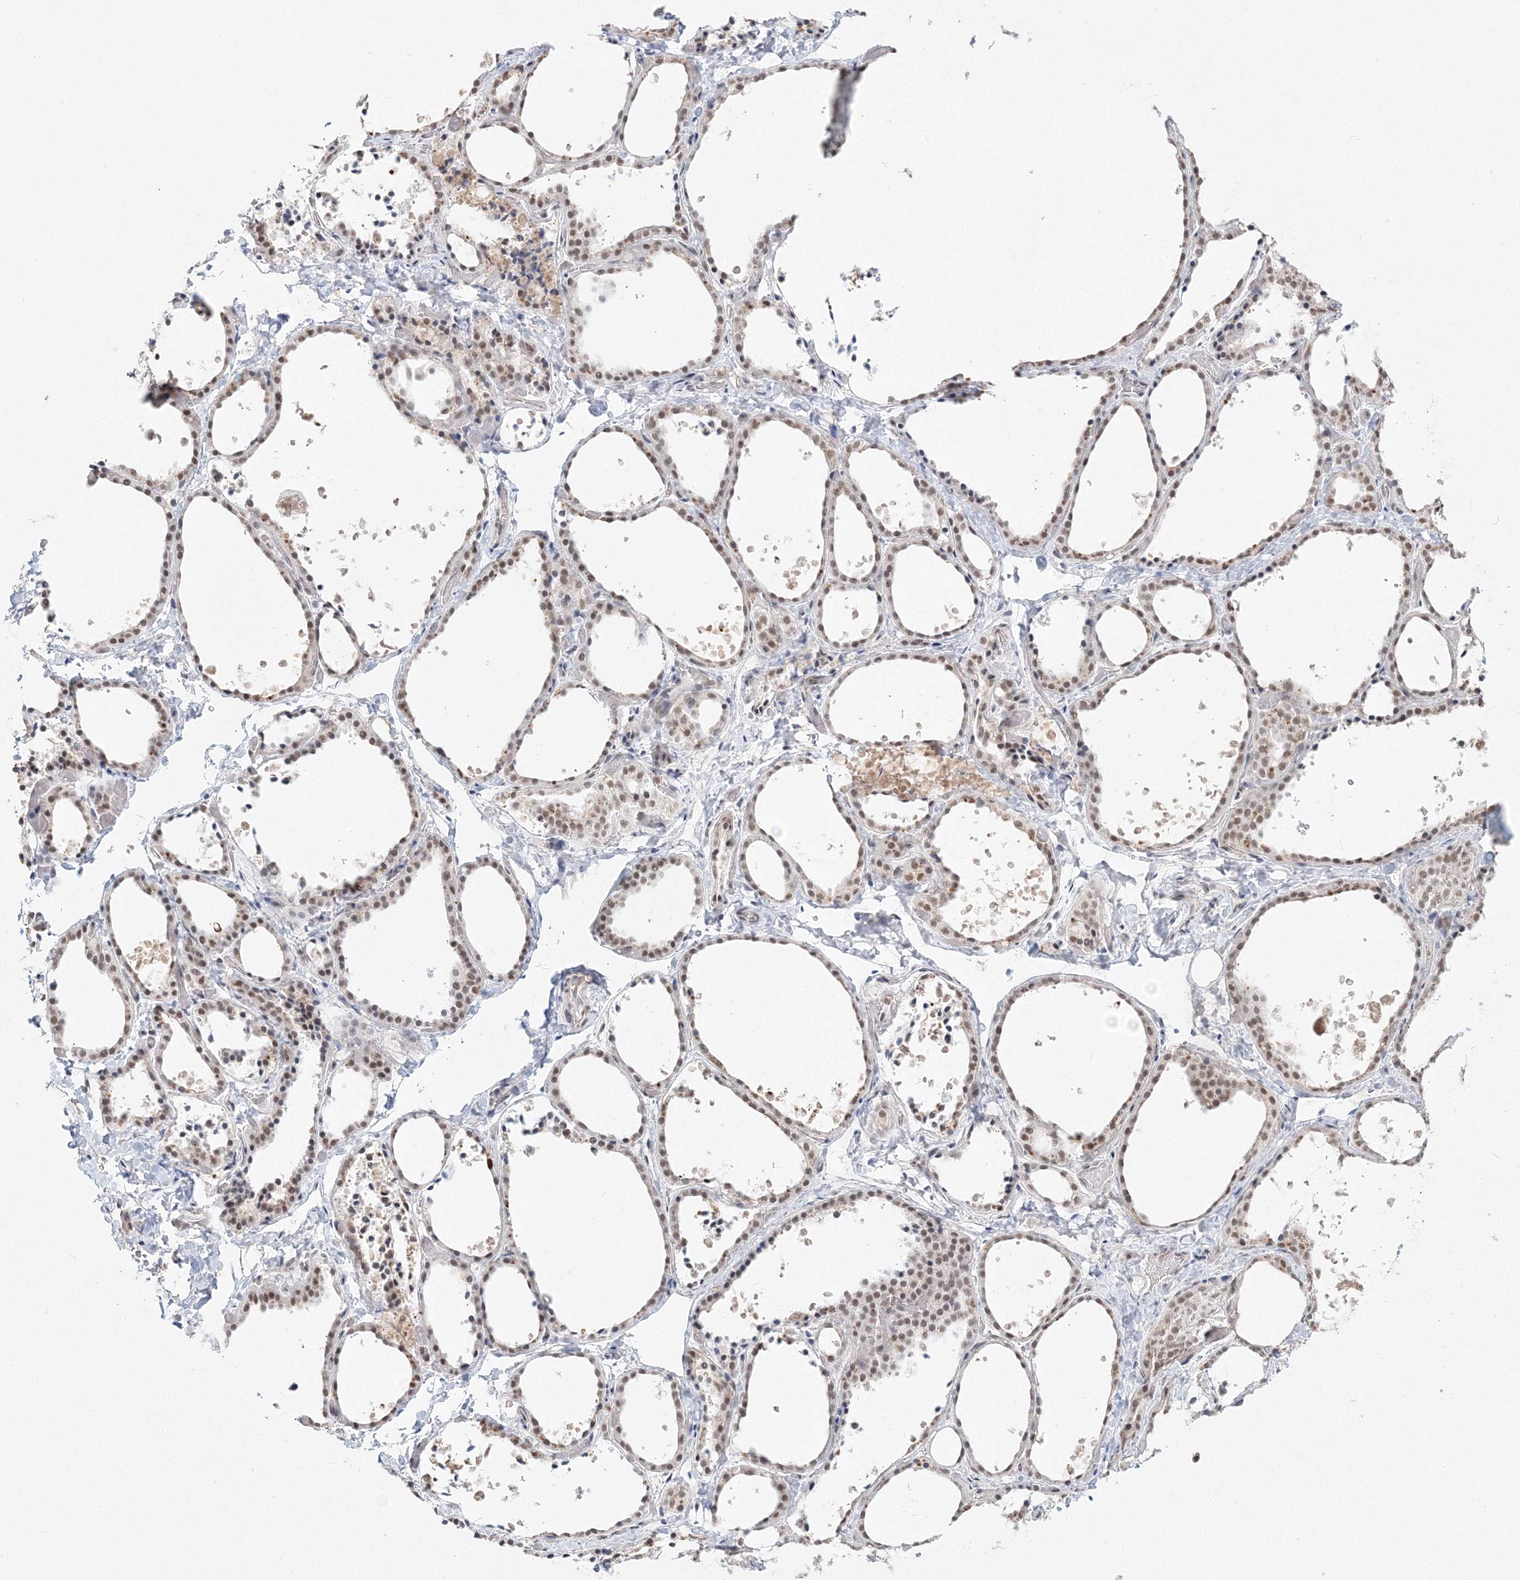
{"staining": {"intensity": "weak", "quantity": "<25%", "location": "nuclear"}, "tissue": "thyroid gland", "cell_type": "Glandular cells", "image_type": "normal", "snomed": [{"axis": "morphology", "description": "Normal tissue, NOS"}, {"axis": "topography", "description": "Thyroid gland"}], "caption": "Normal thyroid gland was stained to show a protein in brown. There is no significant positivity in glandular cells. (Brightfield microscopy of DAB immunohistochemistry at high magnification).", "gene": "IWS1", "patient": {"sex": "female", "age": 44}}